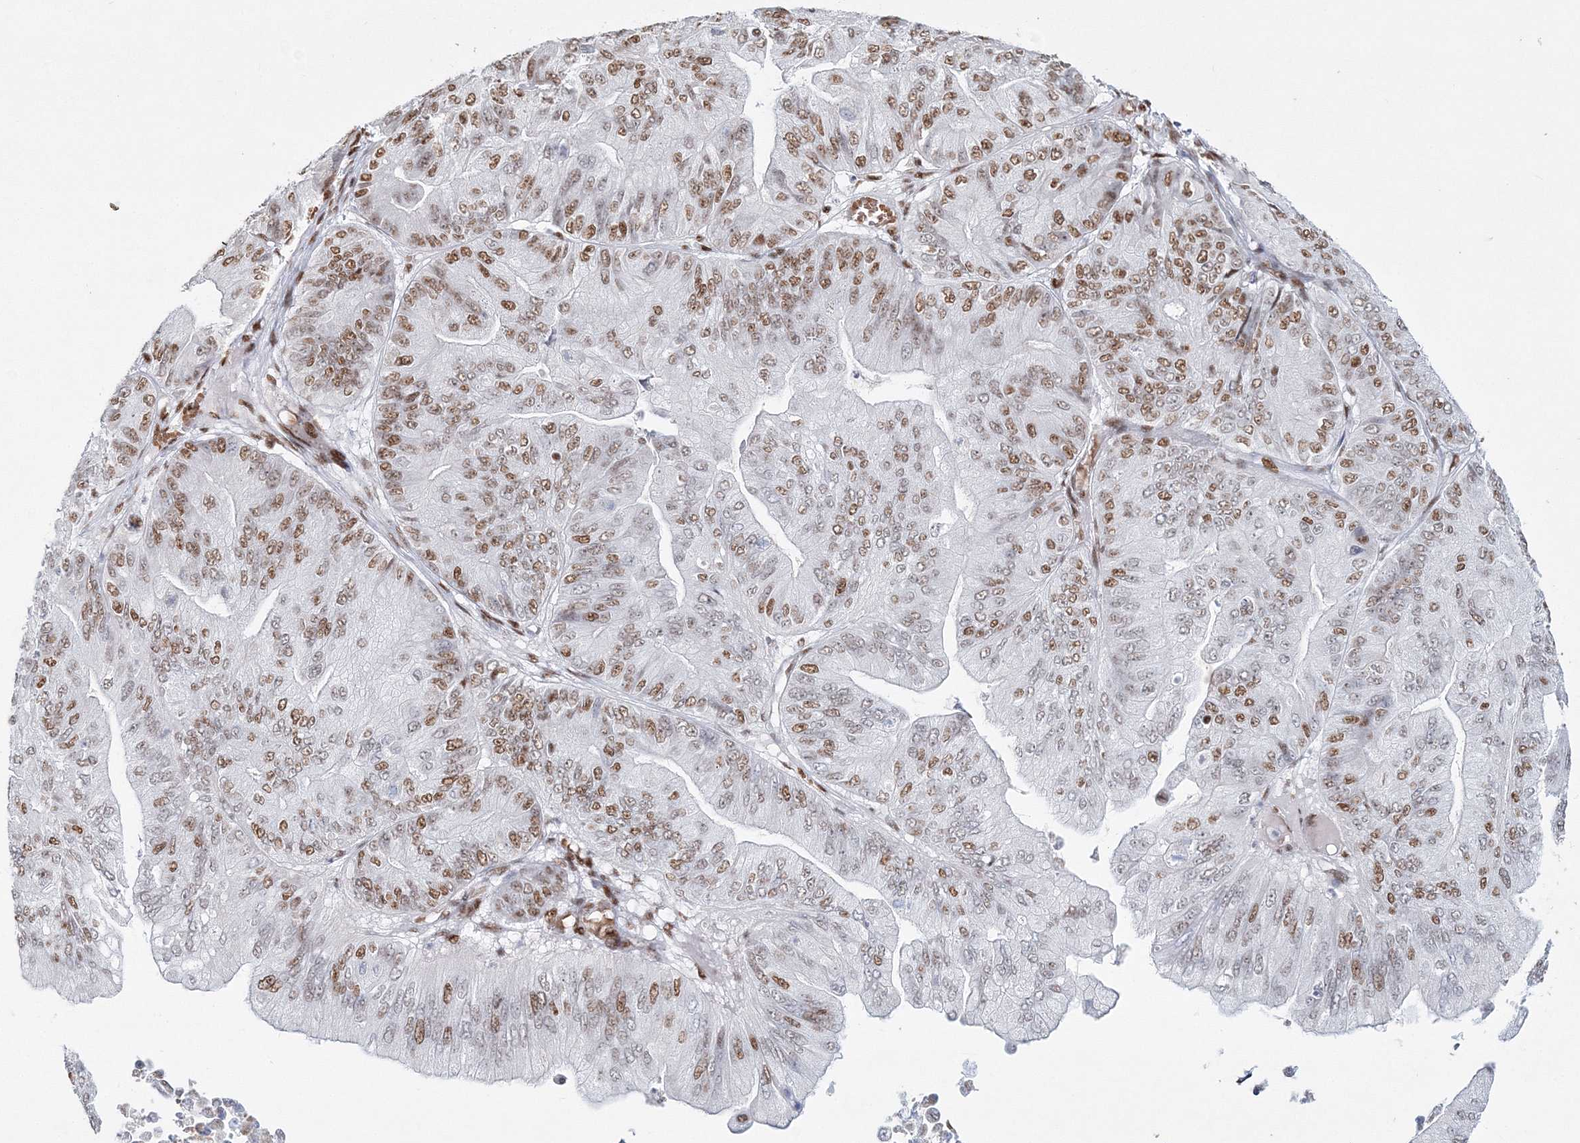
{"staining": {"intensity": "strong", "quantity": "25%-75%", "location": "nuclear"}, "tissue": "ovarian cancer", "cell_type": "Tumor cells", "image_type": "cancer", "snomed": [{"axis": "morphology", "description": "Cystadenocarcinoma, mucinous, NOS"}, {"axis": "topography", "description": "Ovary"}], "caption": "Human ovarian cancer stained for a protein (brown) displays strong nuclear positive staining in about 25%-75% of tumor cells.", "gene": "QRICH1", "patient": {"sex": "female", "age": 61}}